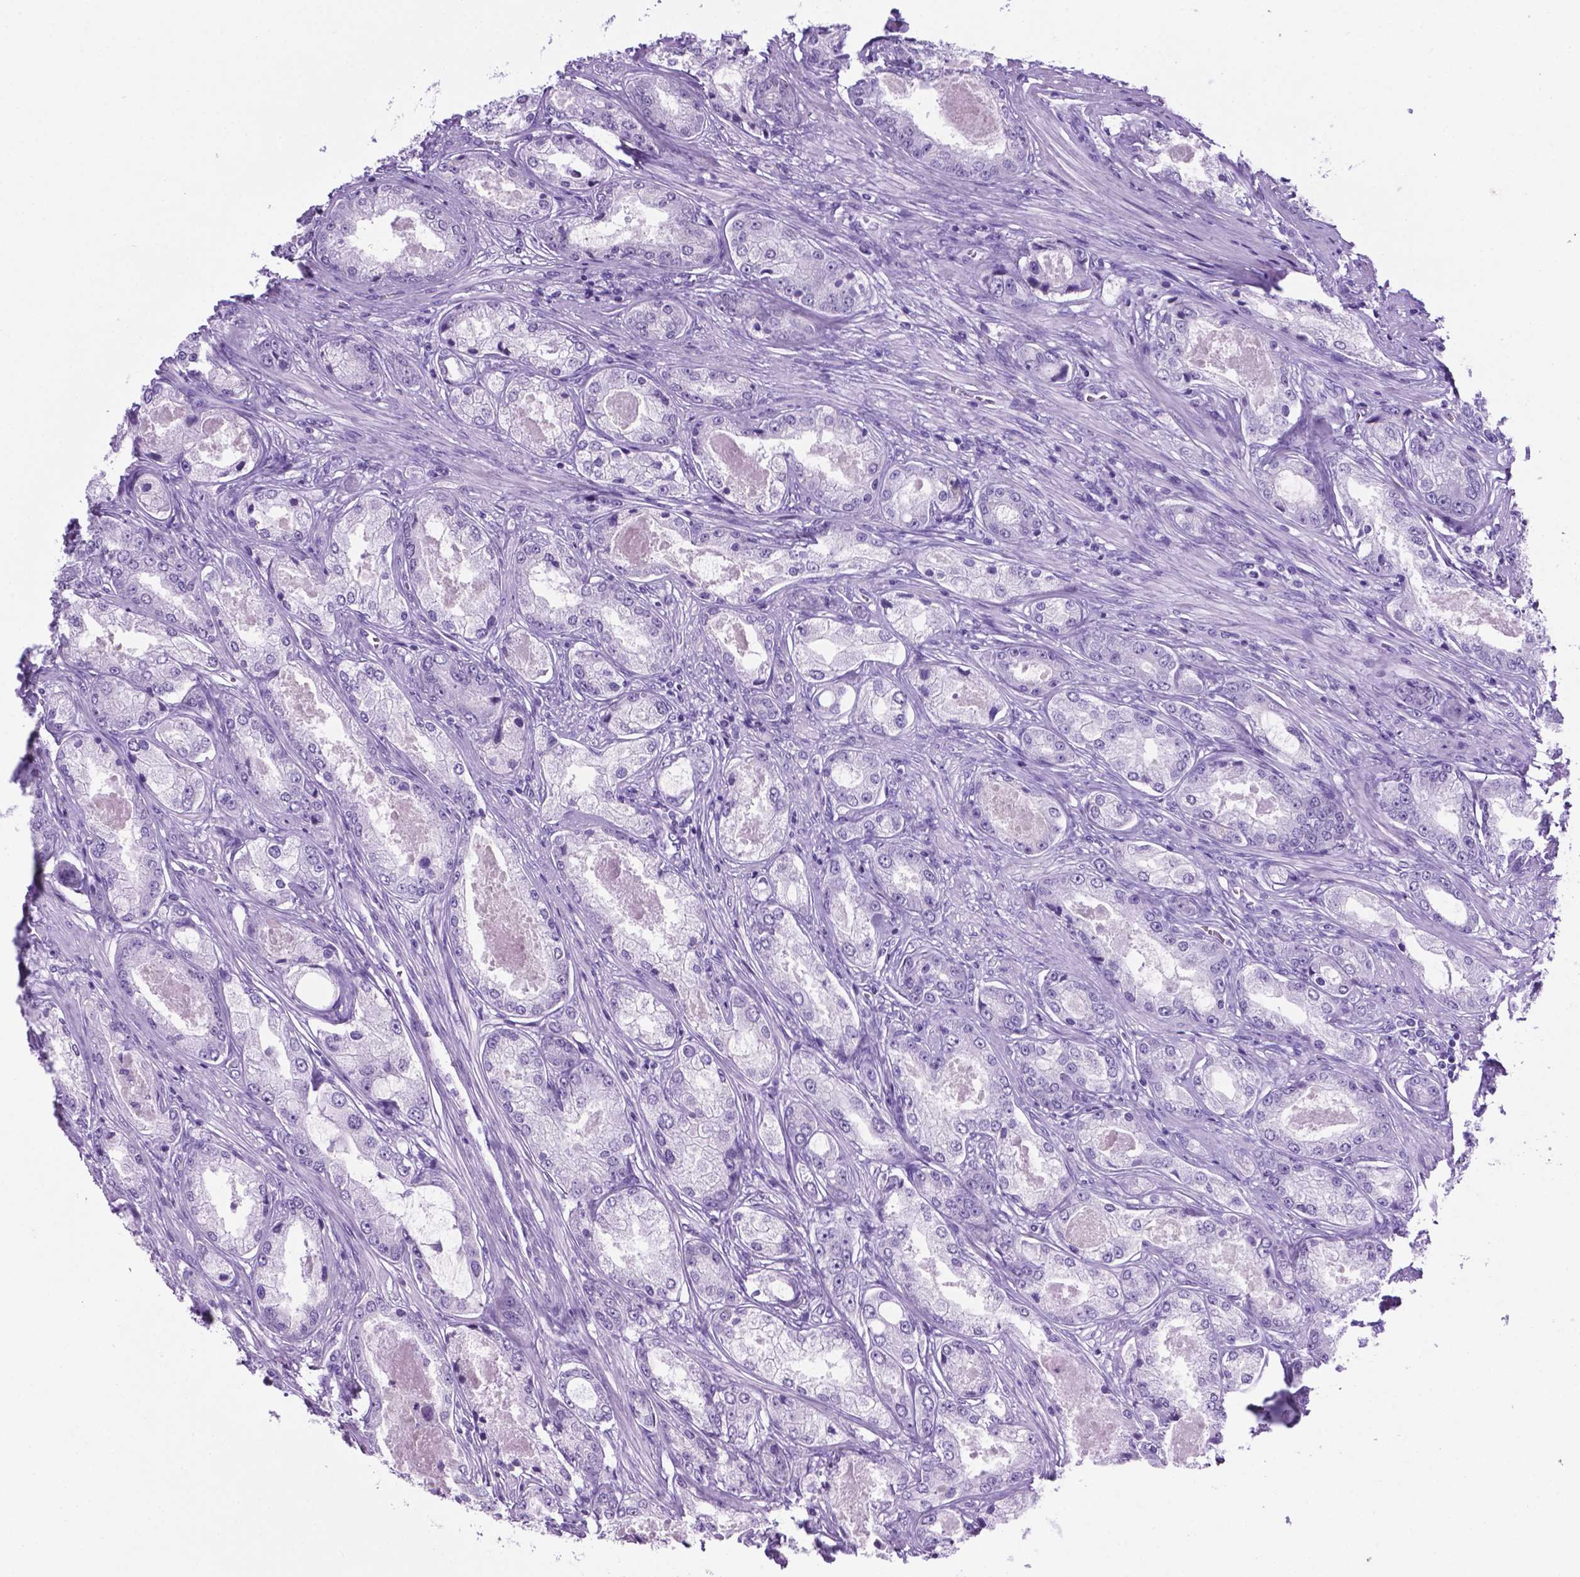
{"staining": {"intensity": "negative", "quantity": "none", "location": "none"}, "tissue": "prostate cancer", "cell_type": "Tumor cells", "image_type": "cancer", "snomed": [{"axis": "morphology", "description": "Adenocarcinoma, Low grade"}, {"axis": "topography", "description": "Prostate"}], "caption": "The immunohistochemistry (IHC) photomicrograph has no significant positivity in tumor cells of adenocarcinoma (low-grade) (prostate) tissue.", "gene": "C17orf107", "patient": {"sex": "male", "age": 68}}